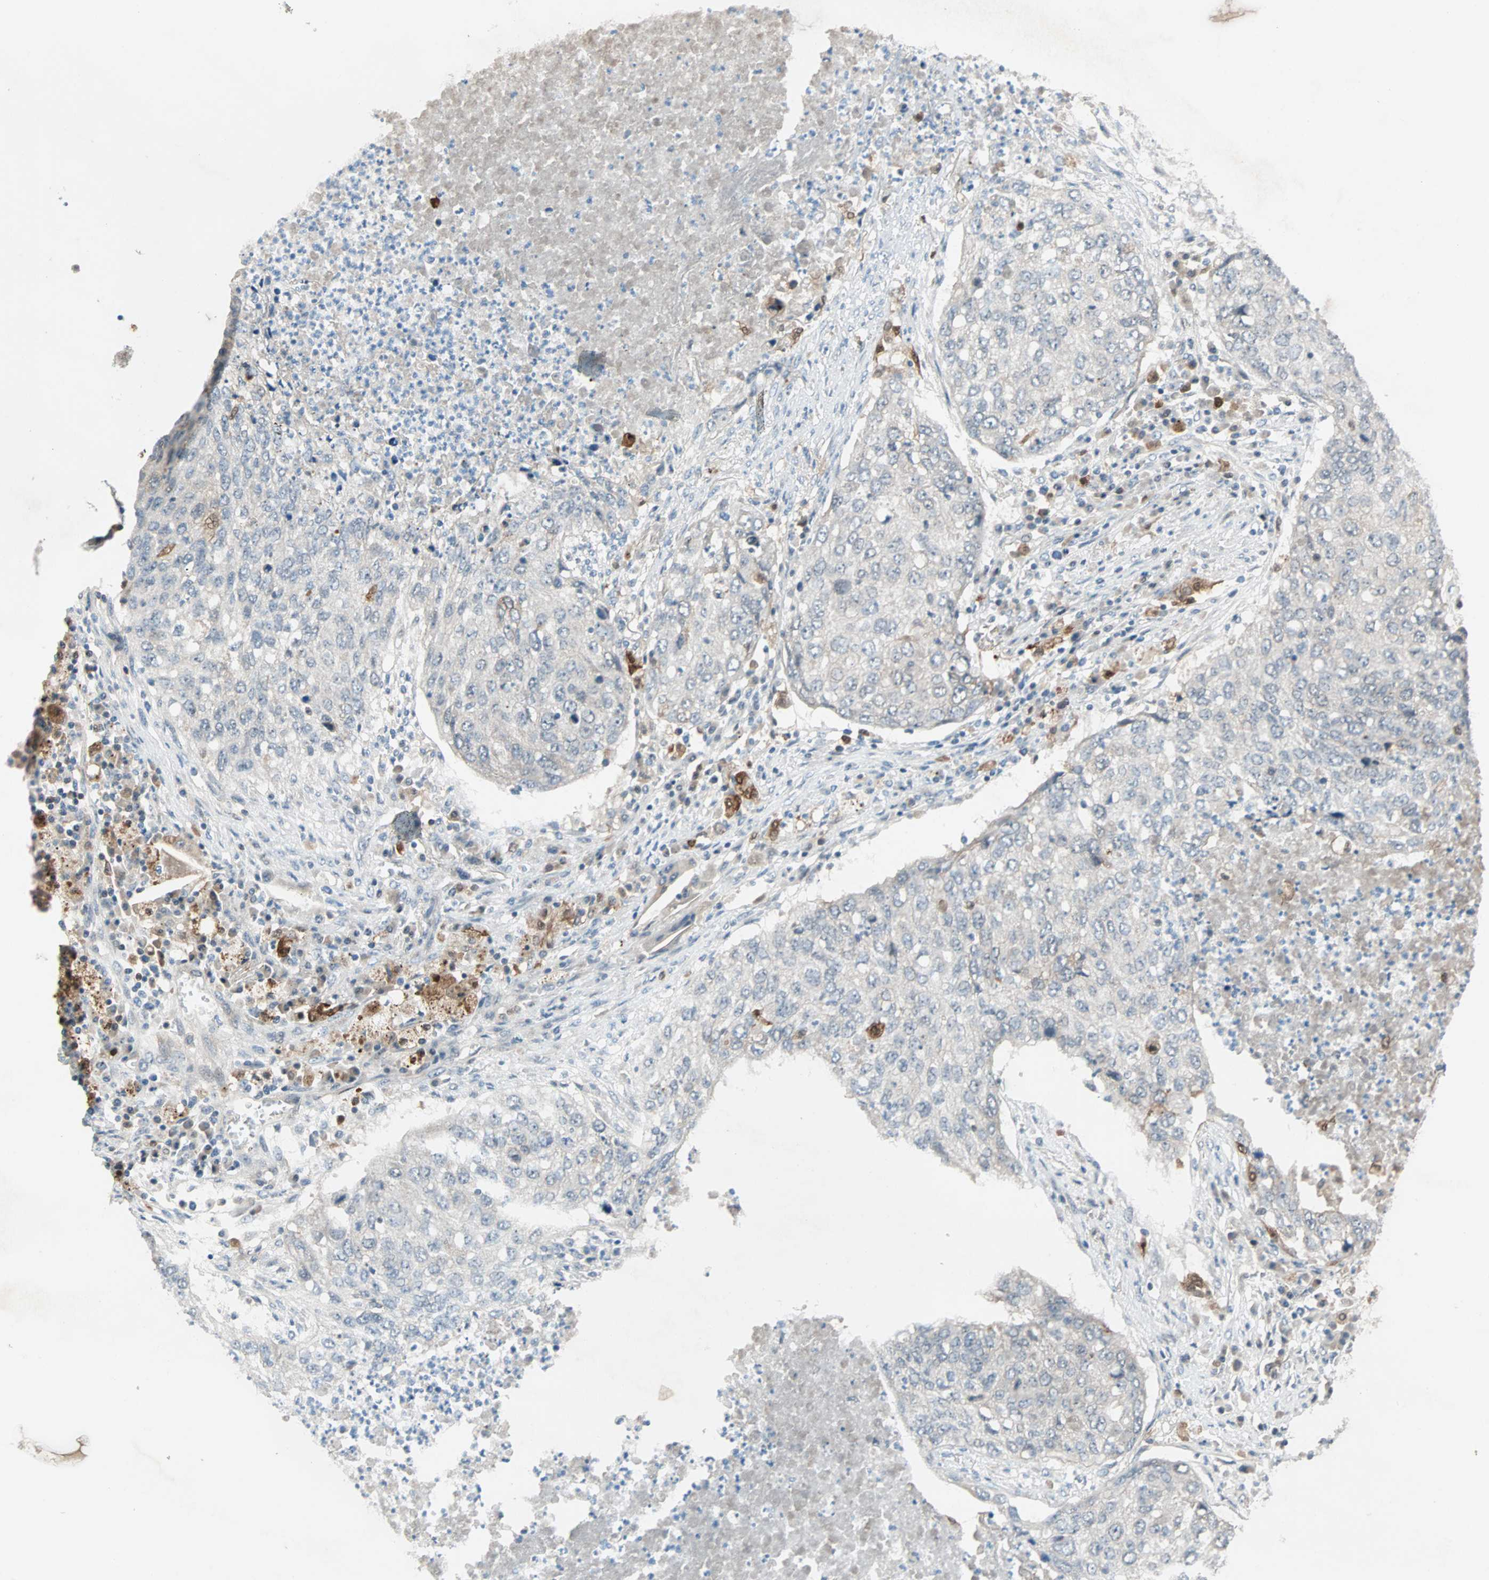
{"staining": {"intensity": "negative", "quantity": "none", "location": "none"}, "tissue": "lung cancer", "cell_type": "Tumor cells", "image_type": "cancer", "snomed": [{"axis": "morphology", "description": "Squamous cell carcinoma, NOS"}, {"axis": "topography", "description": "Lung"}], "caption": "This is an IHC histopathology image of human squamous cell carcinoma (lung). There is no positivity in tumor cells.", "gene": "RTL6", "patient": {"sex": "female", "age": 63}}